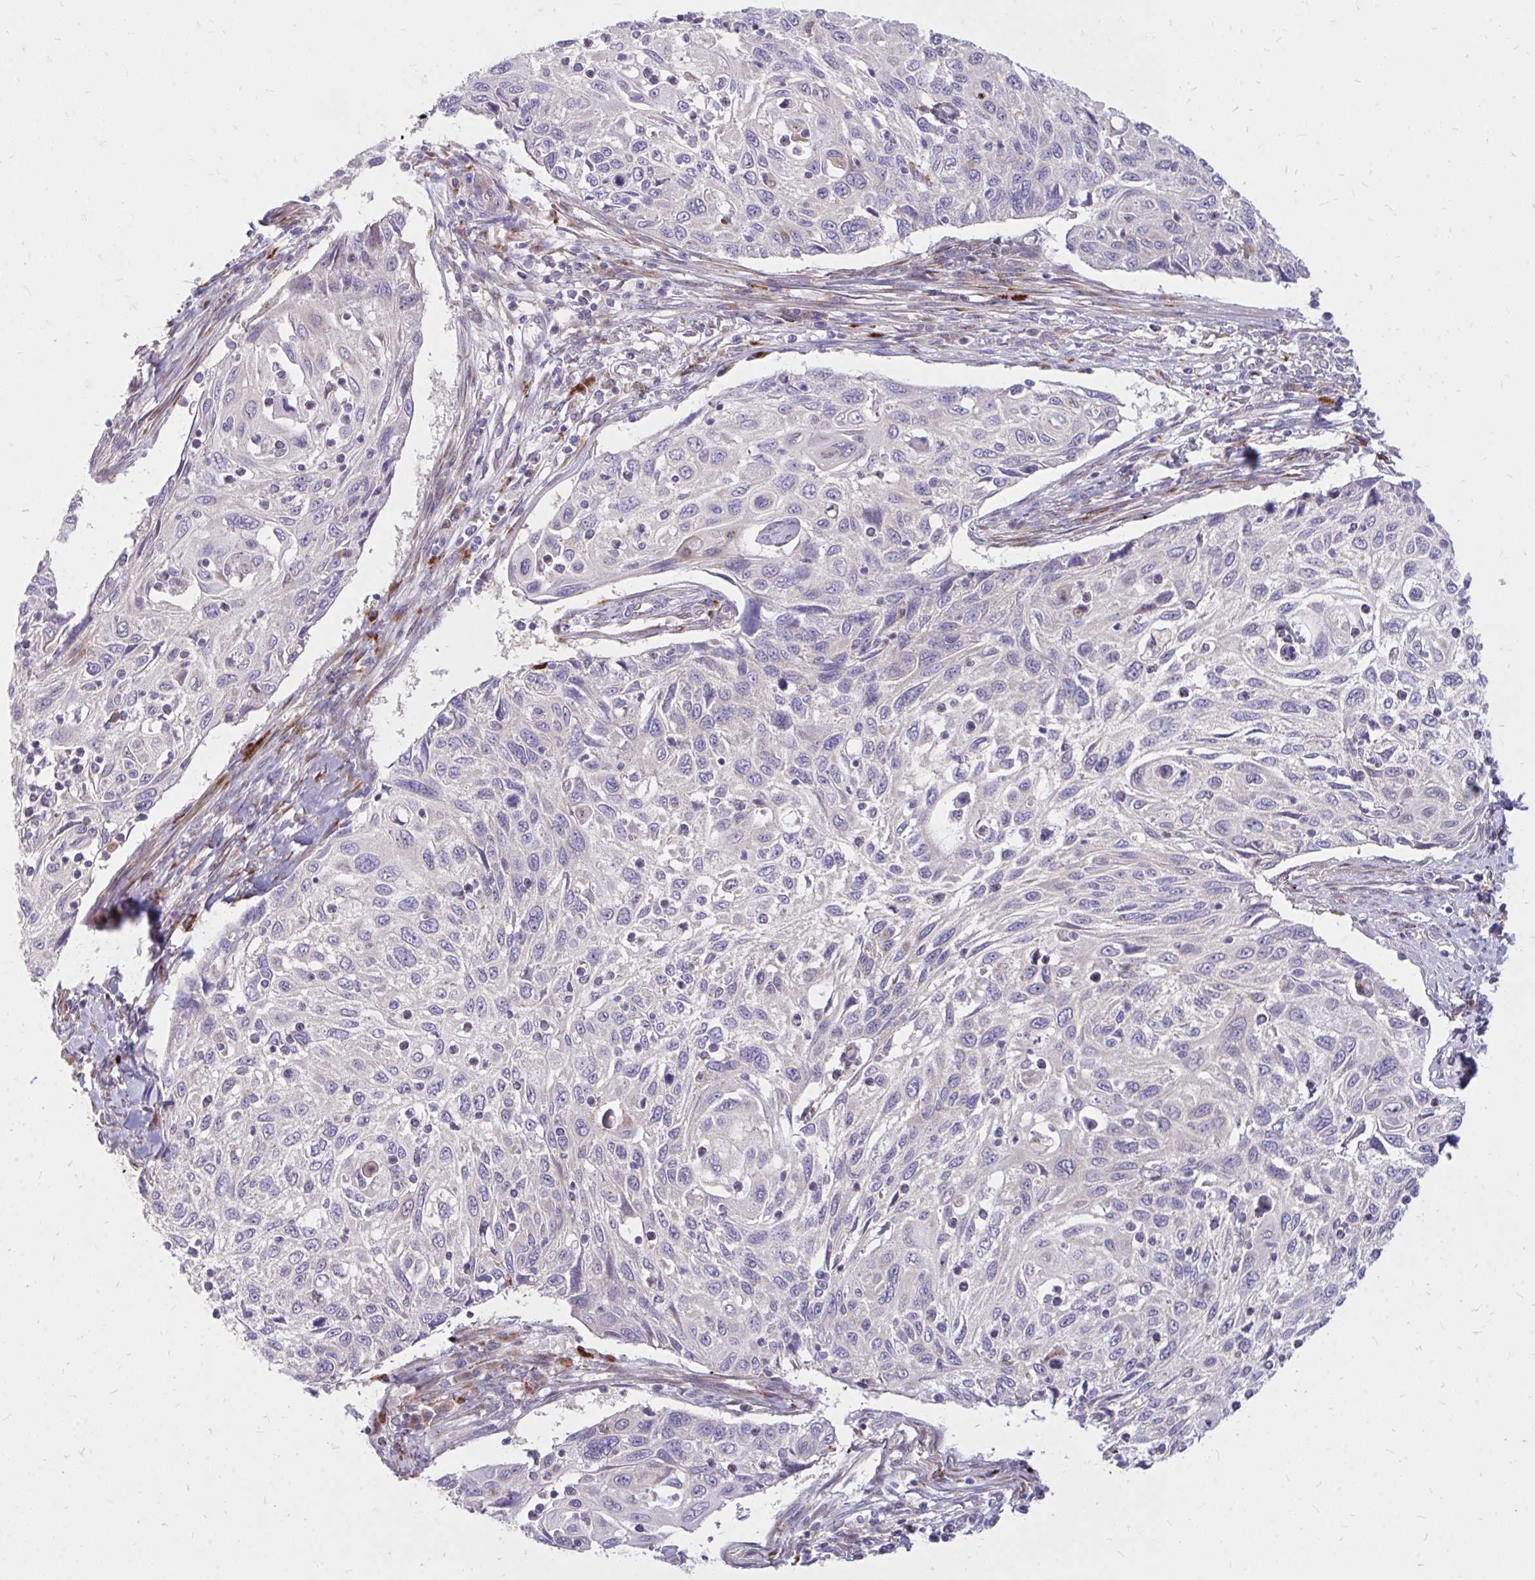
{"staining": {"intensity": "negative", "quantity": "none", "location": "none"}, "tissue": "cervical cancer", "cell_type": "Tumor cells", "image_type": "cancer", "snomed": [{"axis": "morphology", "description": "Squamous cell carcinoma, NOS"}, {"axis": "topography", "description": "Cervix"}], "caption": "An image of human squamous cell carcinoma (cervical) is negative for staining in tumor cells.", "gene": "RAB6B", "patient": {"sex": "female", "age": 70}}